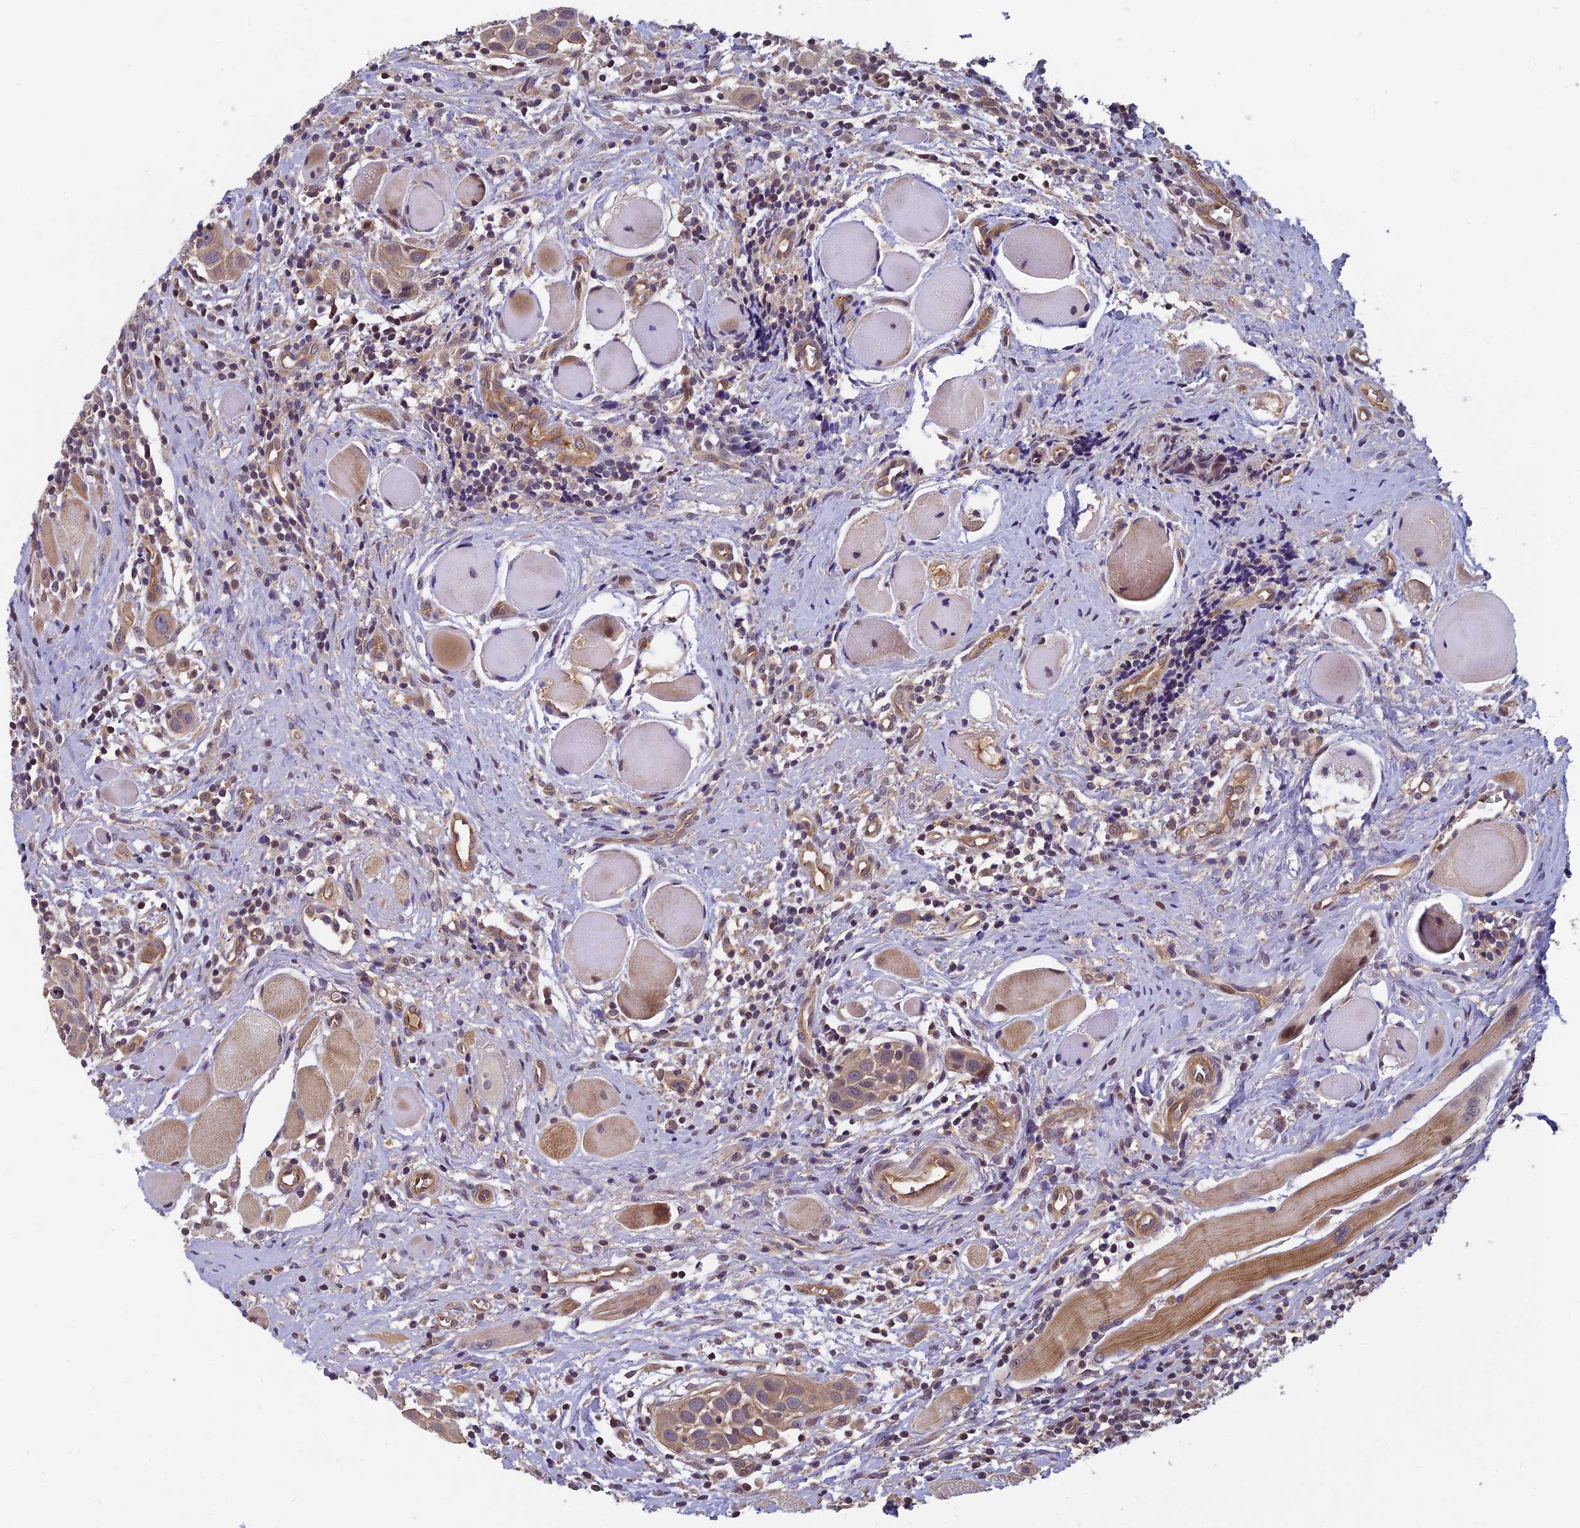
{"staining": {"intensity": "weak", "quantity": ">75%", "location": "cytoplasmic/membranous"}, "tissue": "head and neck cancer", "cell_type": "Tumor cells", "image_type": "cancer", "snomed": [{"axis": "morphology", "description": "Squamous cell carcinoma, NOS"}, {"axis": "topography", "description": "Oral tissue"}, {"axis": "topography", "description": "Head-Neck"}], "caption": "Tumor cells reveal low levels of weak cytoplasmic/membranous positivity in approximately >75% of cells in human head and neck cancer. (DAB = brown stain, brightfield microscopy at high magnification).", "gene": "PIKFYVE", "patient": {"sex": "female", "age": 50}}